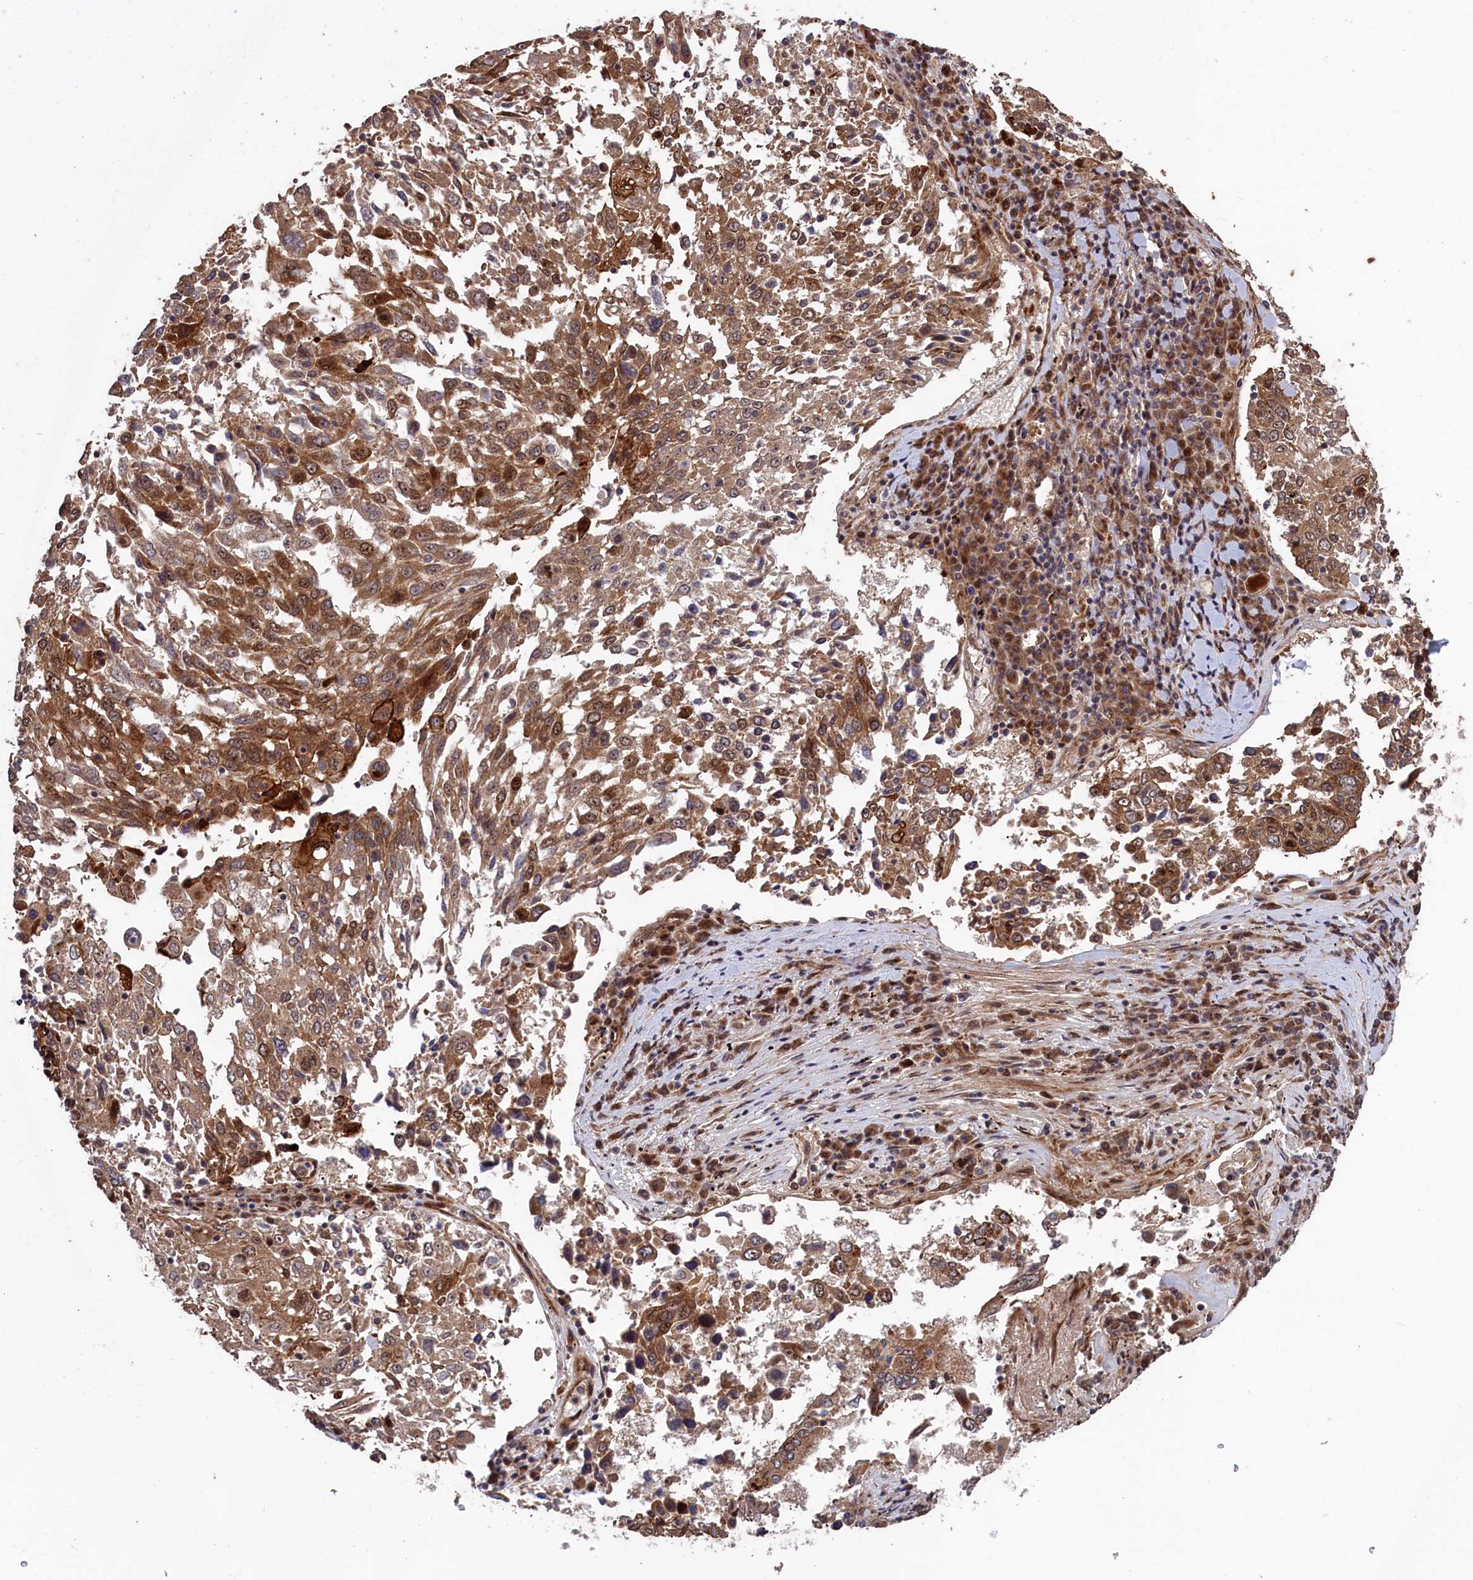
{"staining": {"intensity": "moderate", "quantity": ">75%", "location": "cytoplasmic/membranous,nuclear"}, "tissue": "lung cancer", "cell_type": "Tumor cells", "image_type": "cancer", "snomed": [{"axis": "morphology", "description": "Squamous cell carcinoma, NOS"}, {"axis": "topography", "description": "Lung"}], "caption": "Moderate cytoplasmic/membranous and nuclear positivity for a protein is present in about >75% of tumor cells of lung cancer using IHC.", "gene": "LSG1", "patient": {"sex": "male", "age": 65}}